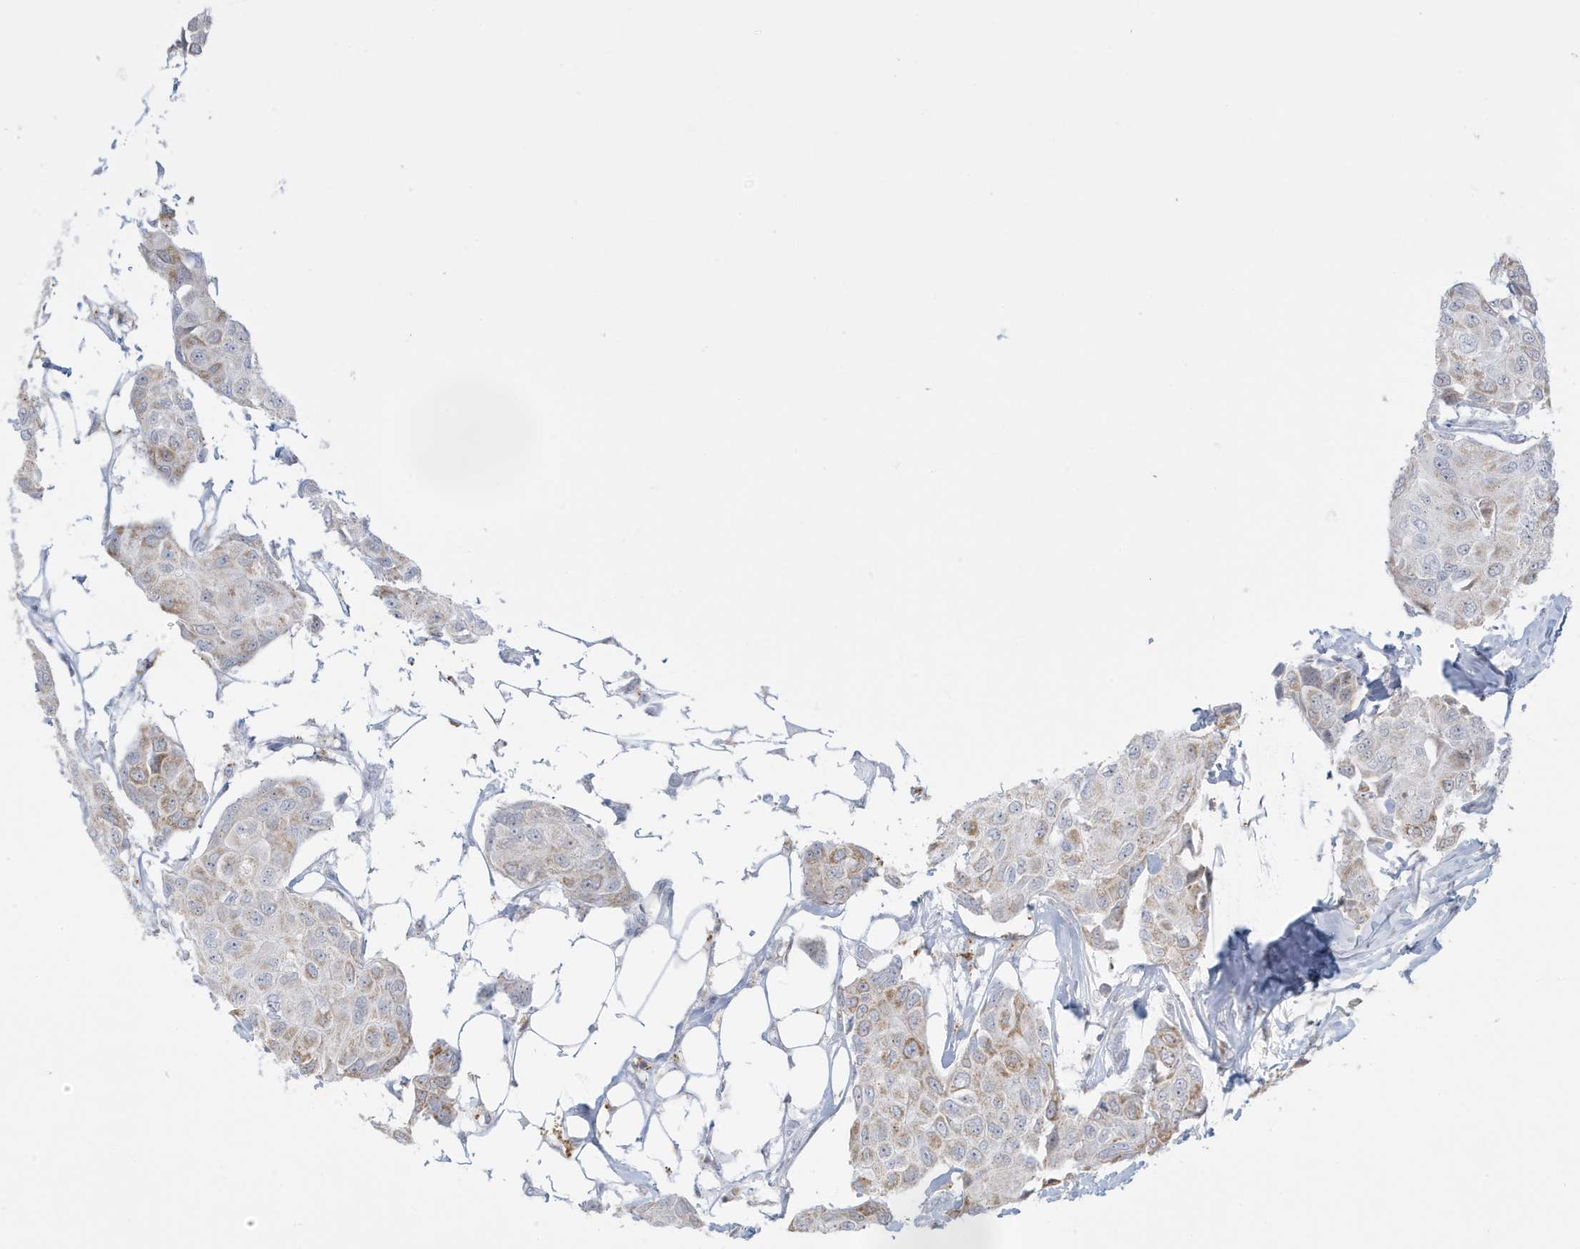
{"staining": {"intensity": "weak", "quantity": "<25%", "location": "cytoplasmic/membranous"}, "tissue": "breast cancer", "cell_type": "Tumor cells", "image_type": "cancer", "snomed": [{"axis": "morphology", "description": "Duct carcinoma"}, {"axis": "topography", "description": "Breast"}], "caption": "The micrograph demonstrates no significant expression in tumor cells of infiltrating ductal carcinoma (breast).", "gene": "FNDC1", "patient": {"sex": "female", "age": 80}}